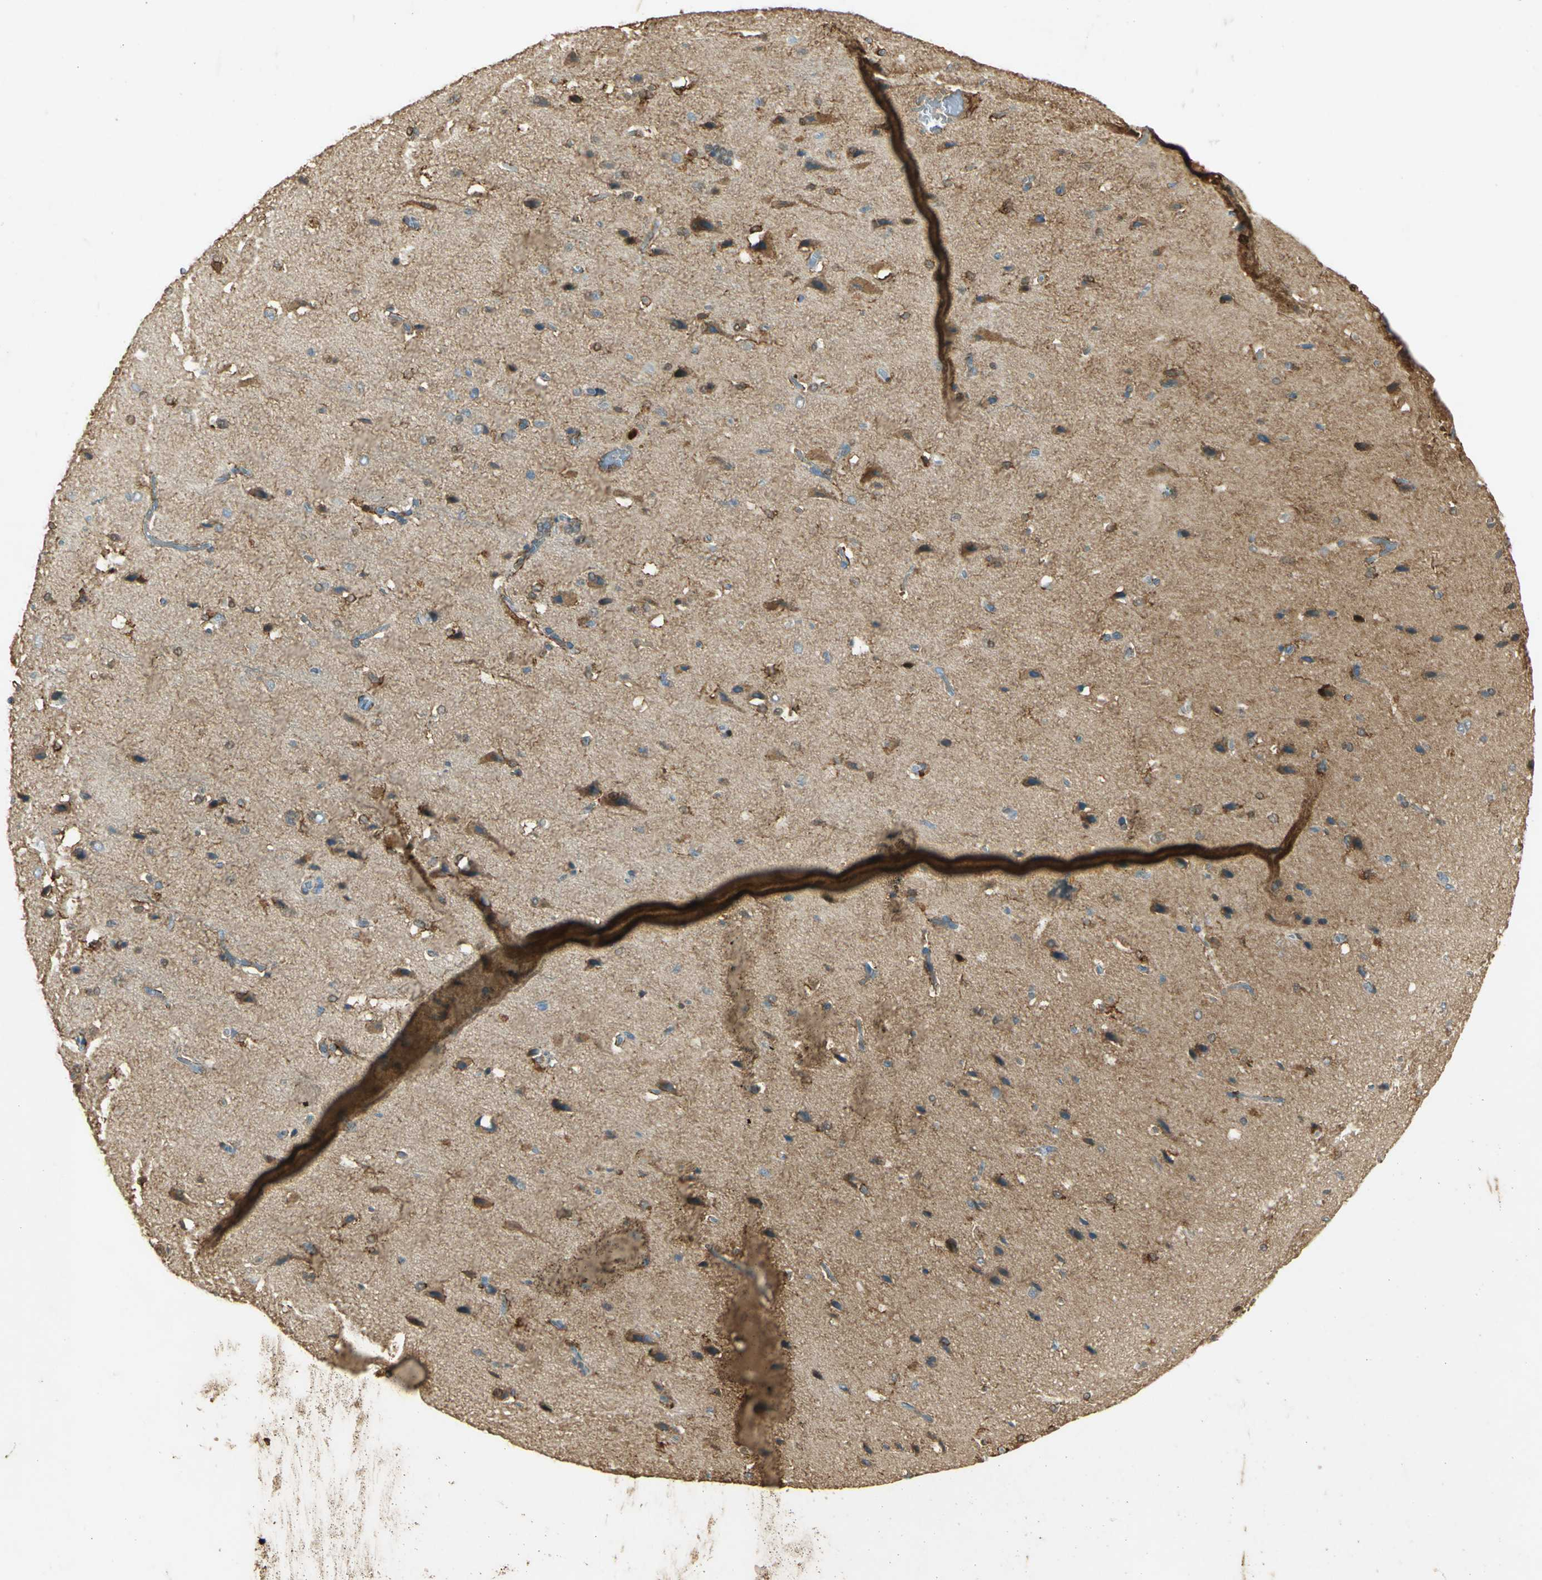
{"staining": {"intensity": "negative", "quantity": "none", "location": "none"}, "tissue": "cerebral cortex", "cell_type": "Endothelial cells", "image_type": "normal", "snomed": [{"axis": "morphology", "description": "Normal tissue, NOS"}, {"axis": "topography", "description": "Cerebral cortex"}], "caption": "A high-resolution photomicrograph shows IHC staining of unremarkable cerebral cortex, which displays no significant positivity in endothelial cells.", "gene": "BIRC2", "patient": {"sex": "male", "age": 62}}